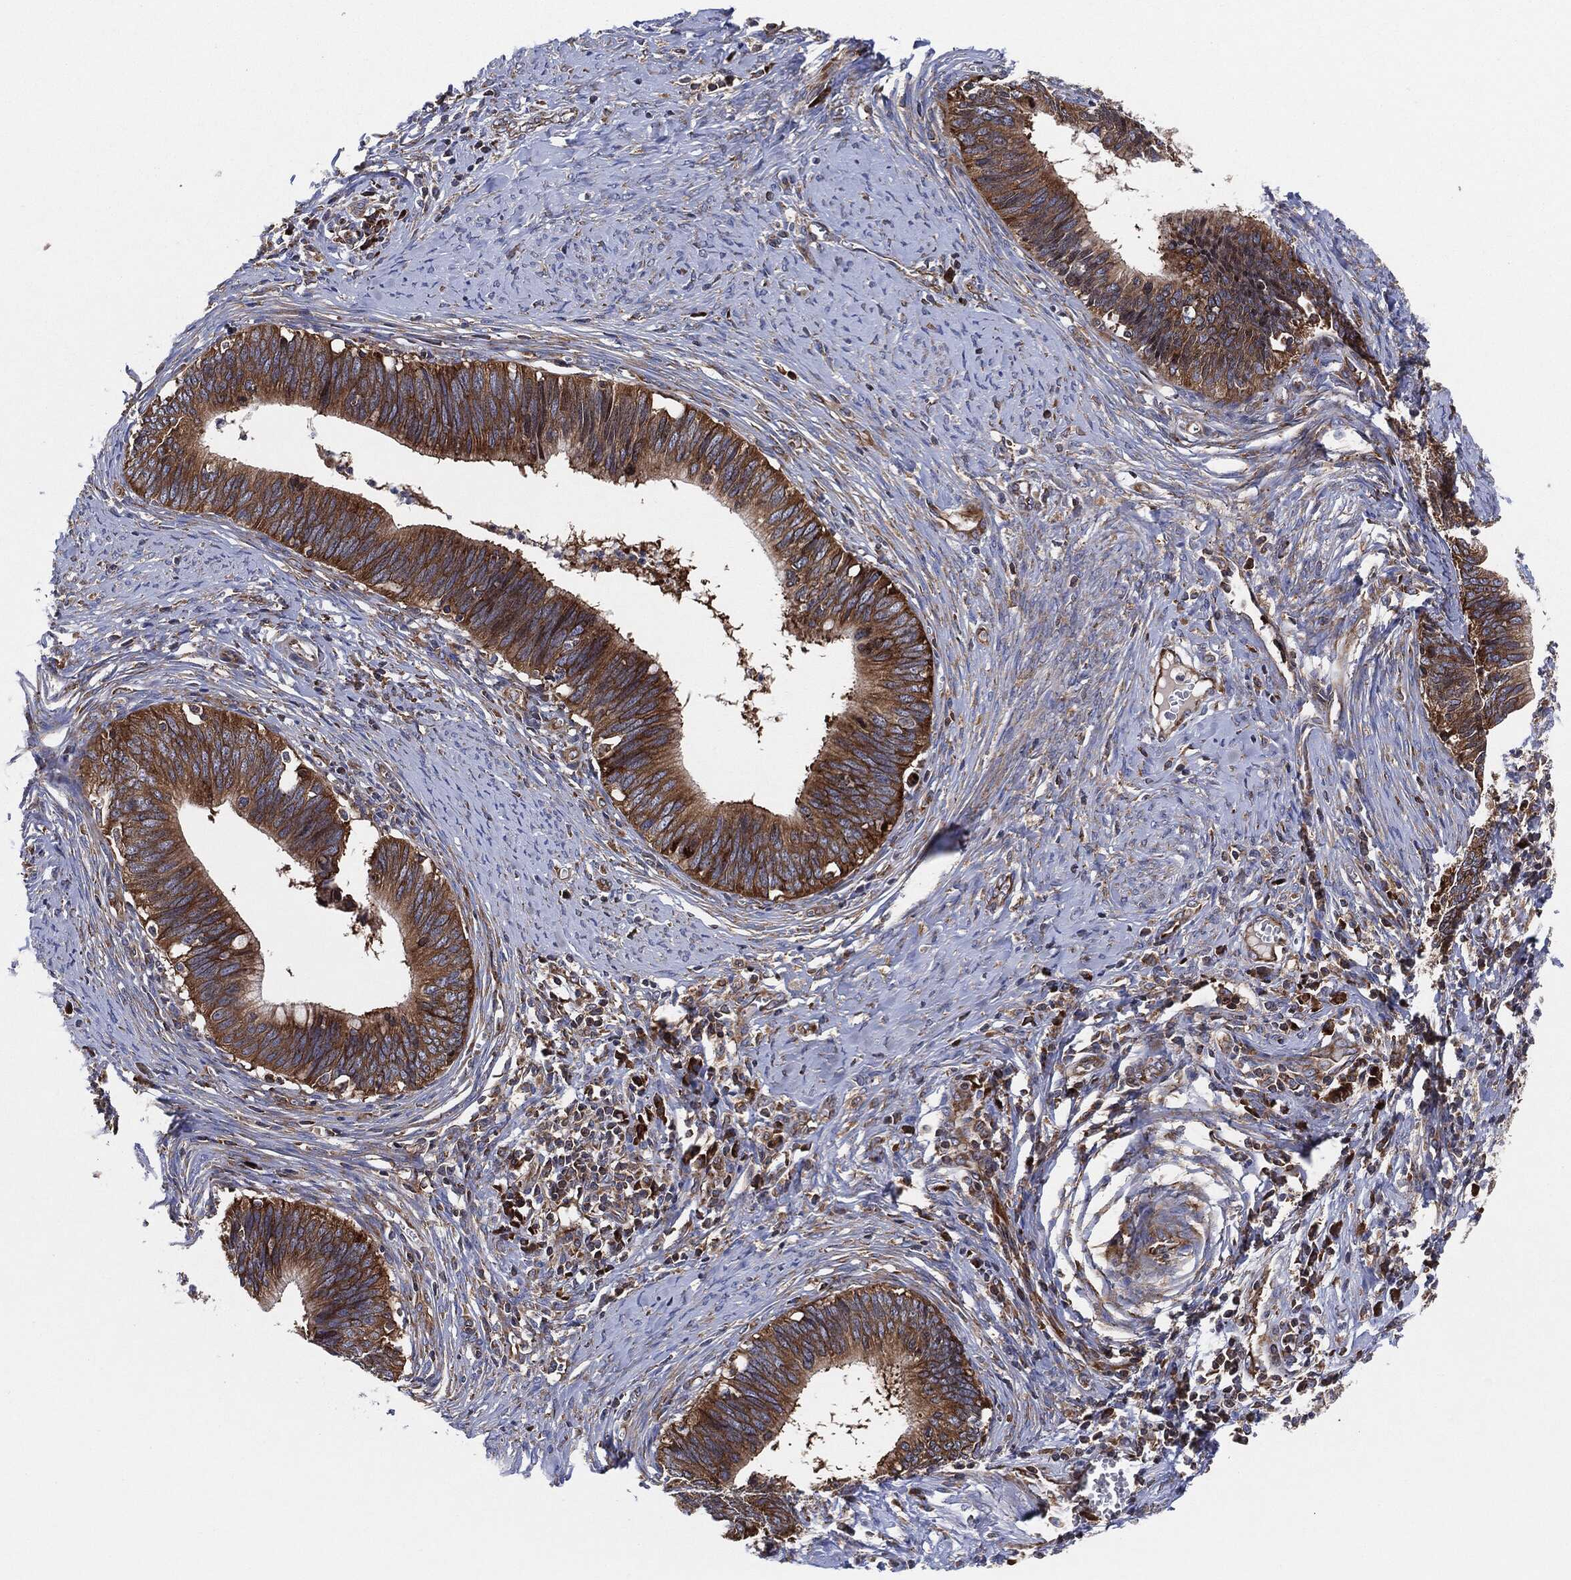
{"staining": {"intensity": "strong", "quantity": ">75%", "location": "cytoplasmic/membranous"}, "tissue": "cervical cancer", "cell_type": "Tumor cells", "image_type": "cancer", "snomed": [{"axis": "morphology", "description": "Adenocarcinoma, NOS"}, {"axis": "topography", "description": "Cervix"}], "caption": "Adenocarcinoma (cervical) stained for a protein (brown) exhibits strong cytoplasmic/membranous positive positivity in about >75% of tumor cells.", "gene": "EIF2S2", "patient": {"sex": "female", "age": 42}}